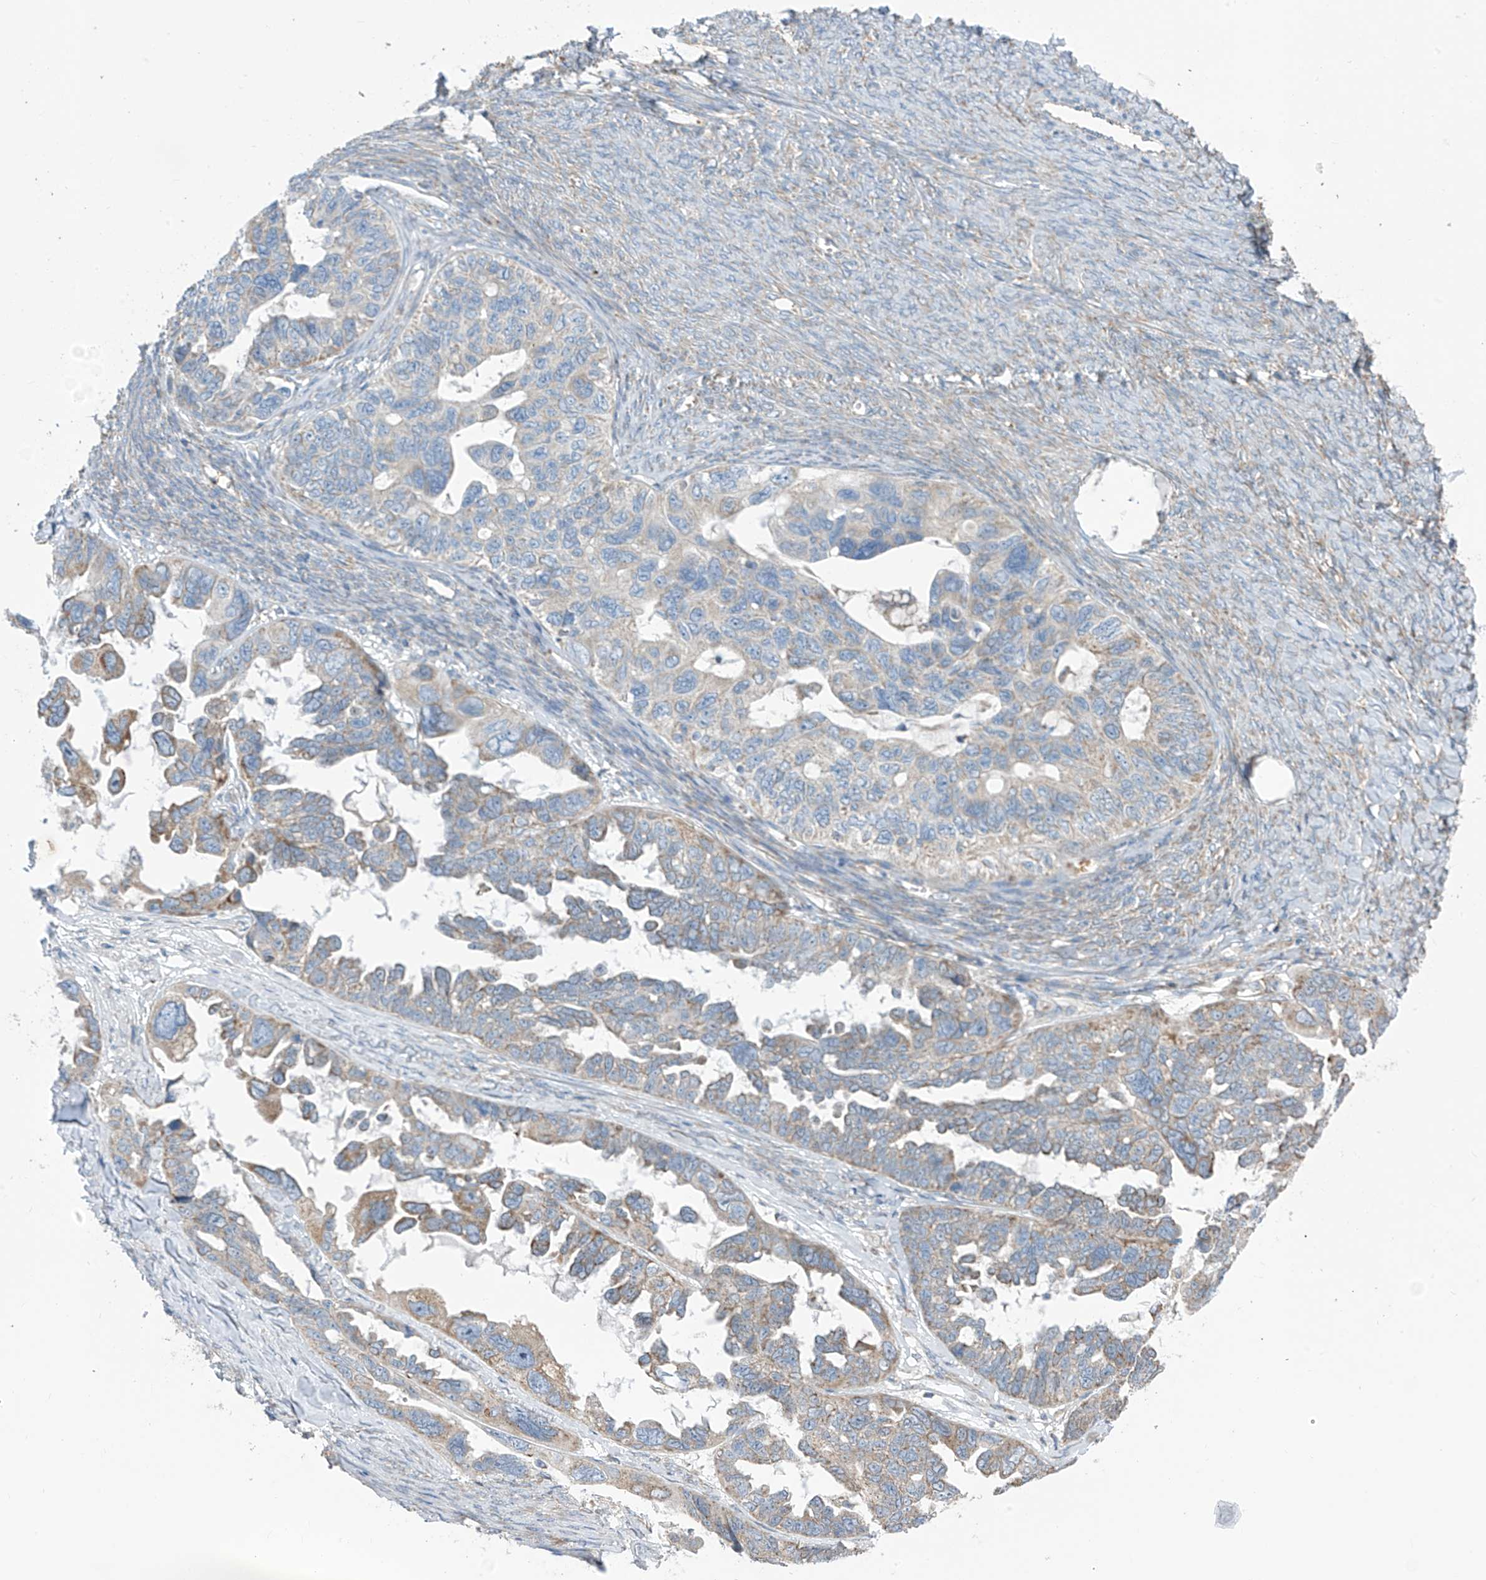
{"staining": {"intensity": "weak", "quantity": "25%-75%", "location": "cytoplasmic/membranous"}, "tissue": "ovarian cancer", "cell_type": "Tumor cells", "image_type": "cancer", "snomed": [{"axis": "morphology", "description": "Cystadenocarcinoma, serous, NOS"}, {"axis": "topography", "description": "Ovary"}], "caption": "A brown stain shows weak cytoplasmic/membranous staining of a protein in serous cystadenocarcinoma (ovarian) tumor cells.", "gene": "EOMES", "patient": {"sex": "female", "age": 79}}